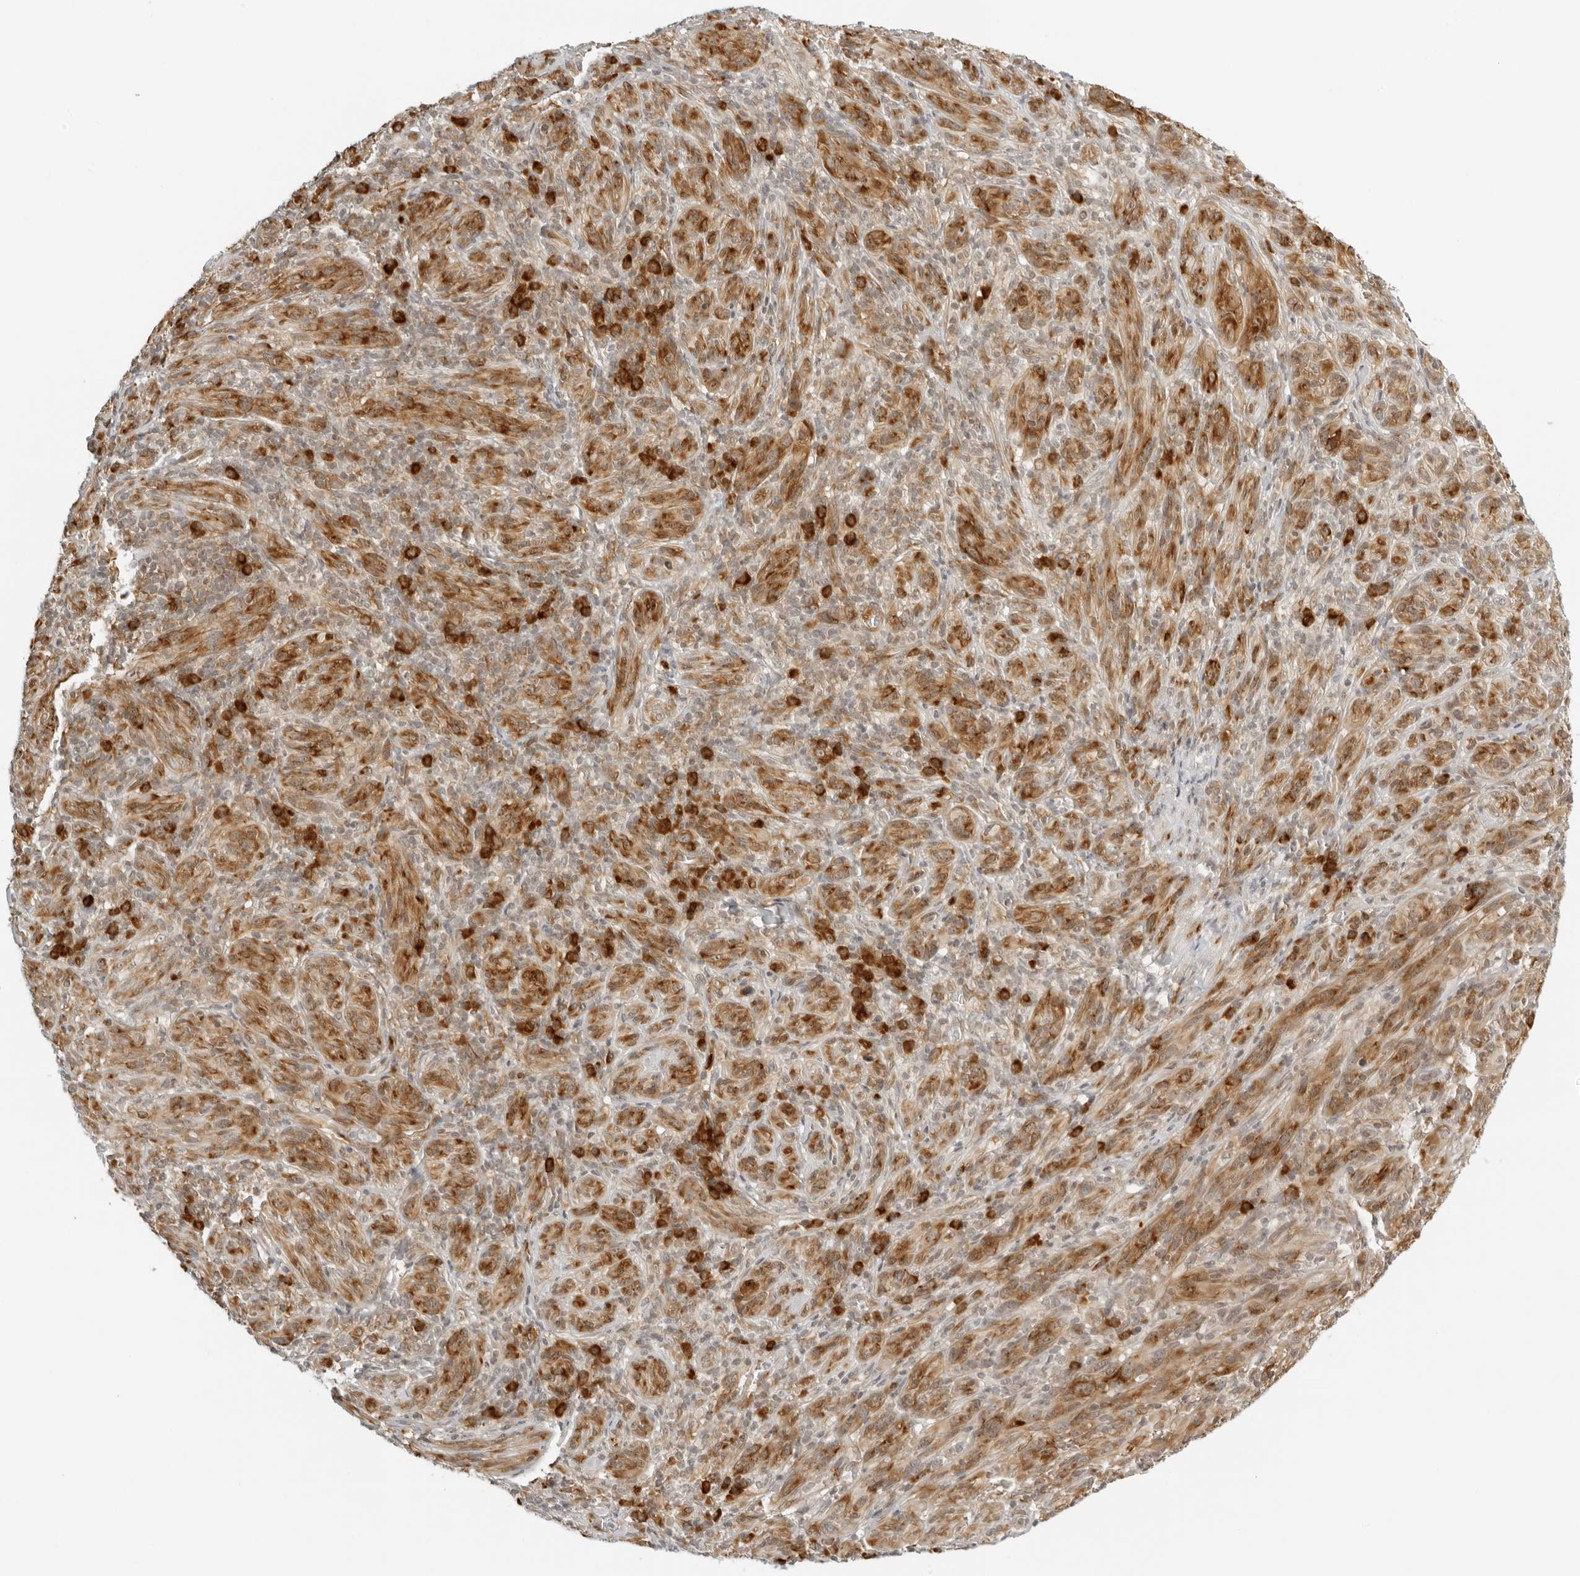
{"staining": {"intensity": "moderate", "quantity": ">75%", "location": "cytoplasmic/membranous"}, "tissue": "melanoma", "cell_type": "Tumor cells", "image_type": "cancer", "snomed": [{"axis": "morphology", "description": "Malignant melanoma, NOS"}, {"axis": "topography", "description": "Skin of head"}], "caption": "High-power microscopy captured an IHC image of melanoma, revealing moderate cytoplasmic/membranous positivity in about >75% of tumor cells.", "gene": "EIF4G1", "patient": {"sex": "male", "age": 96}}